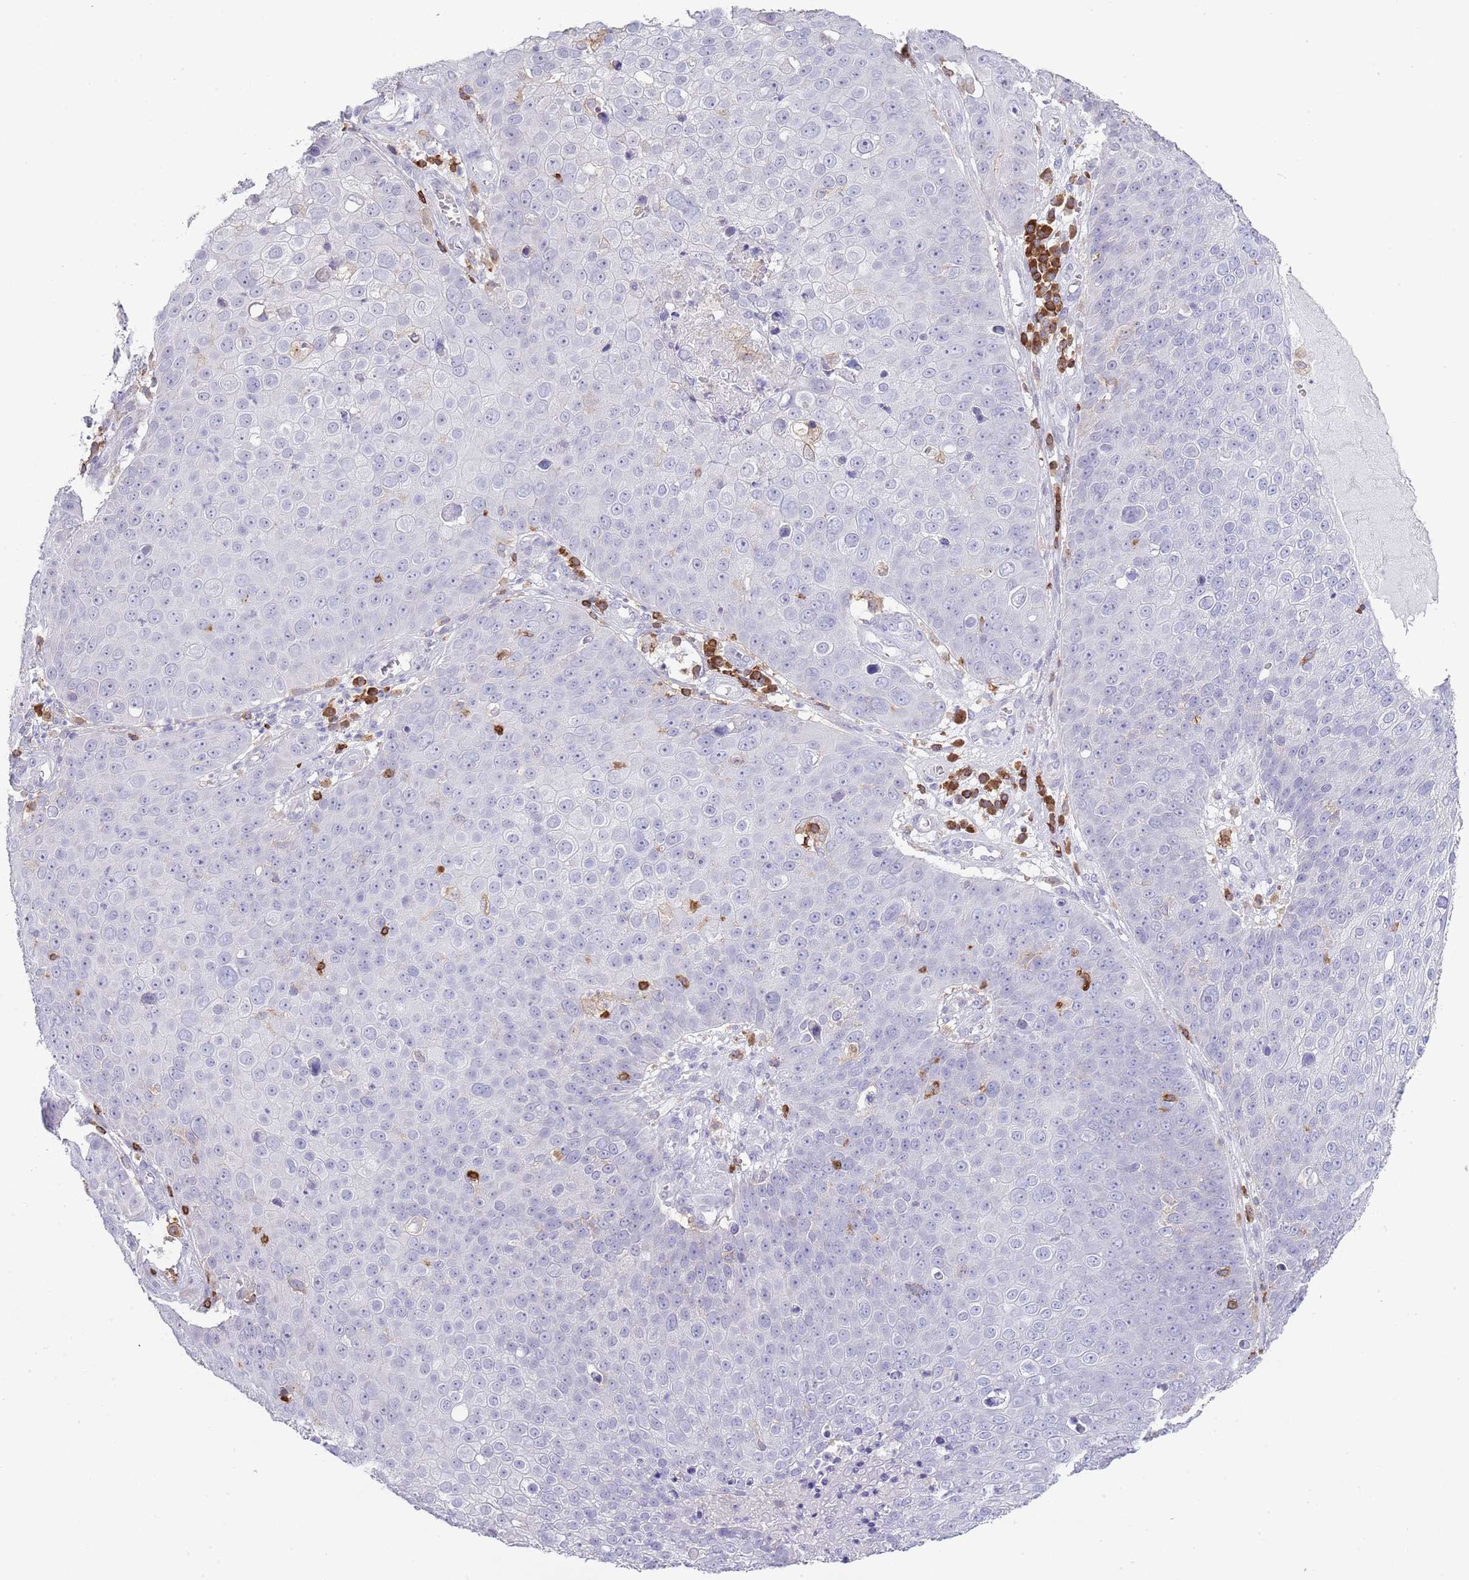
{"staining": {"intensity": "negative", "quantity": "none", "location": "none"}, "tissue": "skin cancer", "cell_type": "Tumor cells", "image_type": "cancer", "snomed": [{"axis": "morphology", "description": "Squamous cell carcinoma, NOS"}, {"axis": "topography", "description": "Skin"}], "caption": "There is no significant positivity in tumor cells of skin cancer.", "gene": "LPXN", "patient": {"sex": "male", "age": 71}}